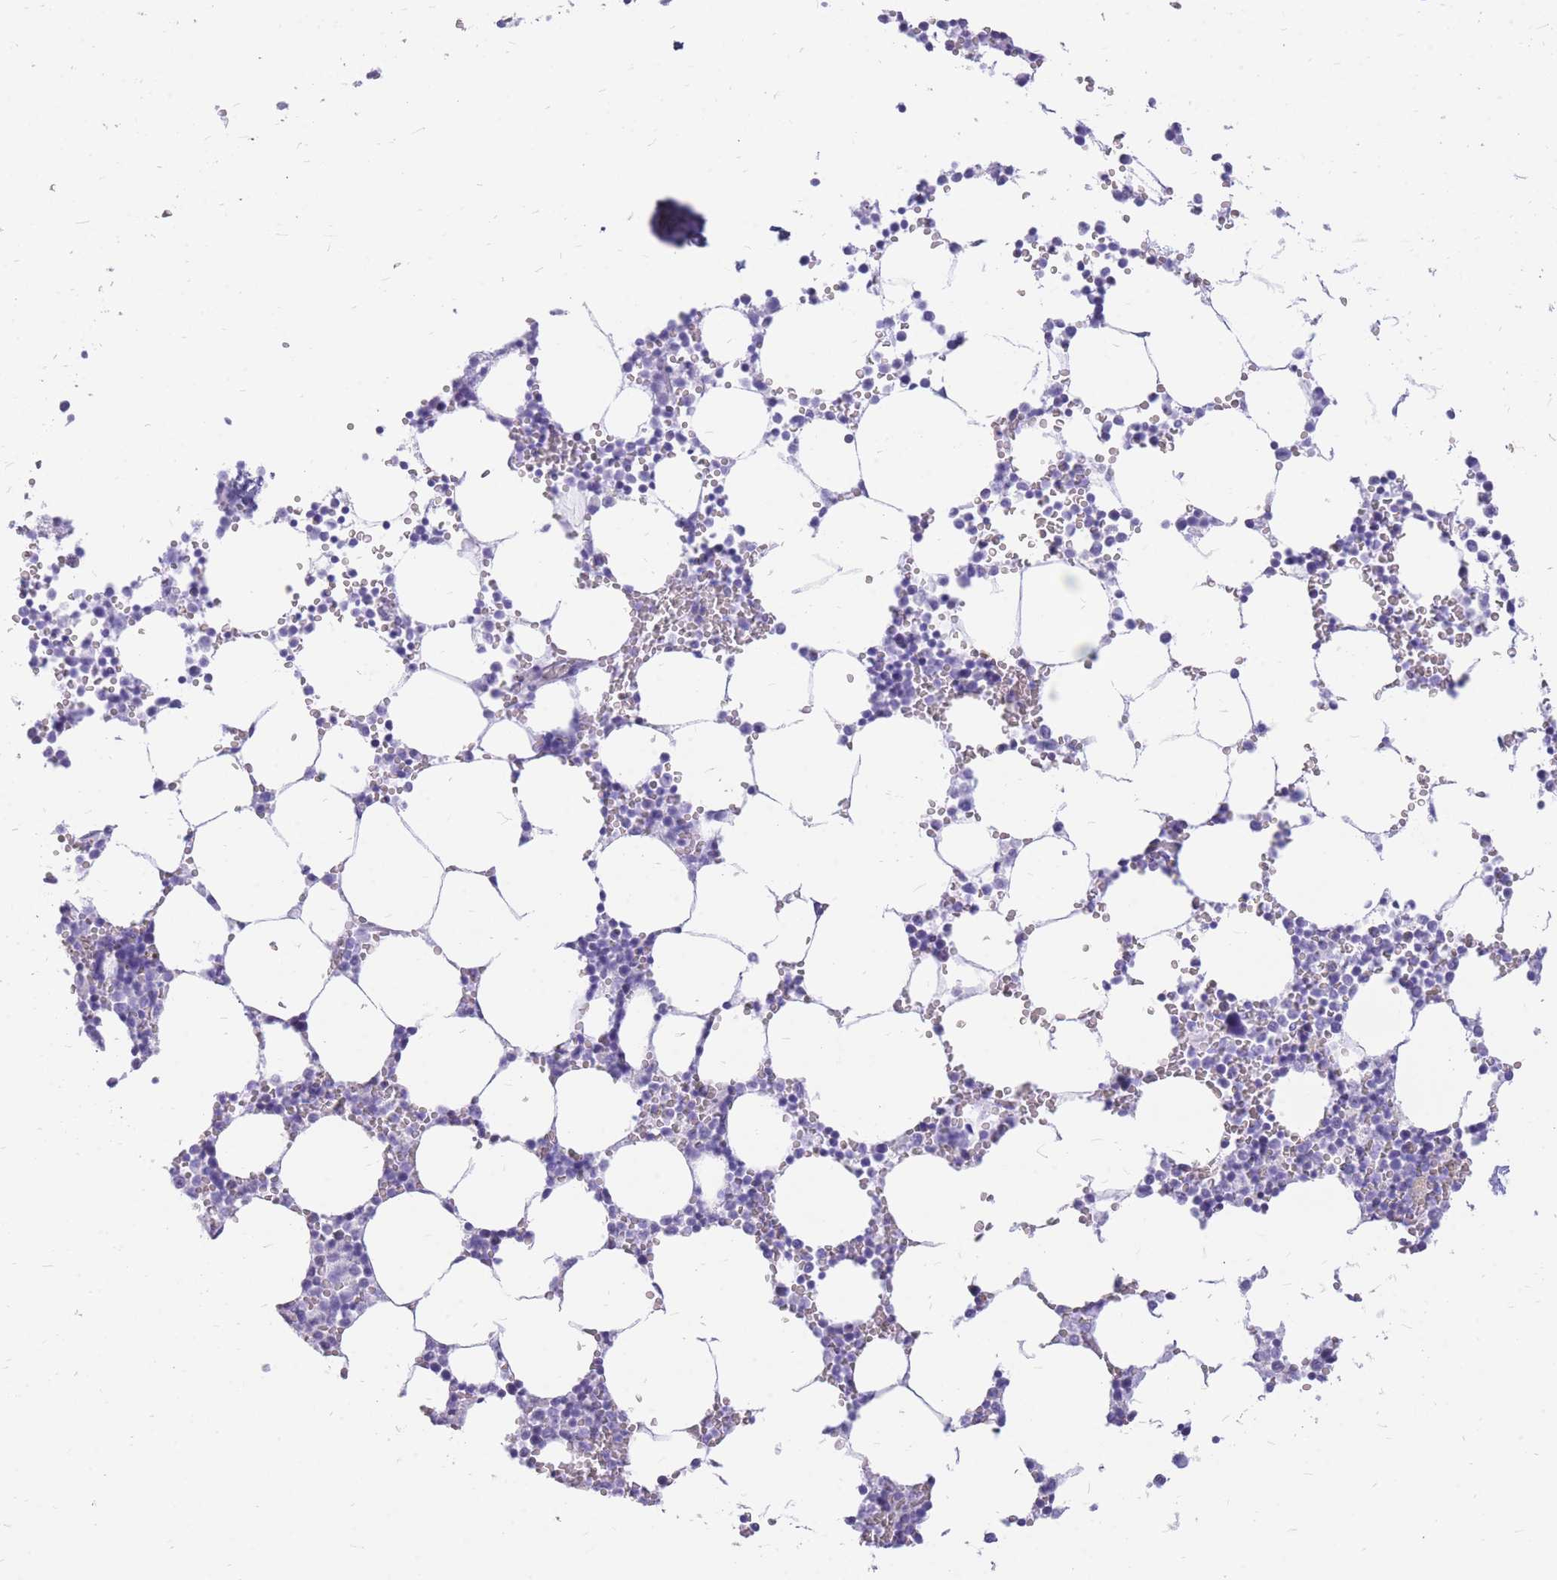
{"staining": {"intensity": "negative", "quantity": "none", "location": "none"}, "tissue": "bone marrow", "cell_type": "Hematopoietic cells", "image_type": "normal", "snomed": [{"axis": "morphology", "description": "Normal tissue, NOS"}, {"axis": "topography", "description": "Bone marrow"}], "caption": "Immunohistochemistry (IHC) image of unremarkable bone marrow: human bone marrow stained with DAB (3,3'-diaminobenzidine) exhibits no significant protein expression in hematopoietic cells. (DAB (3,3'-diaminobenzidine) immunohistochemistry, high magnification).", "gene": "CYP21A2", "patient": {"sex": "female", "age": 64}}